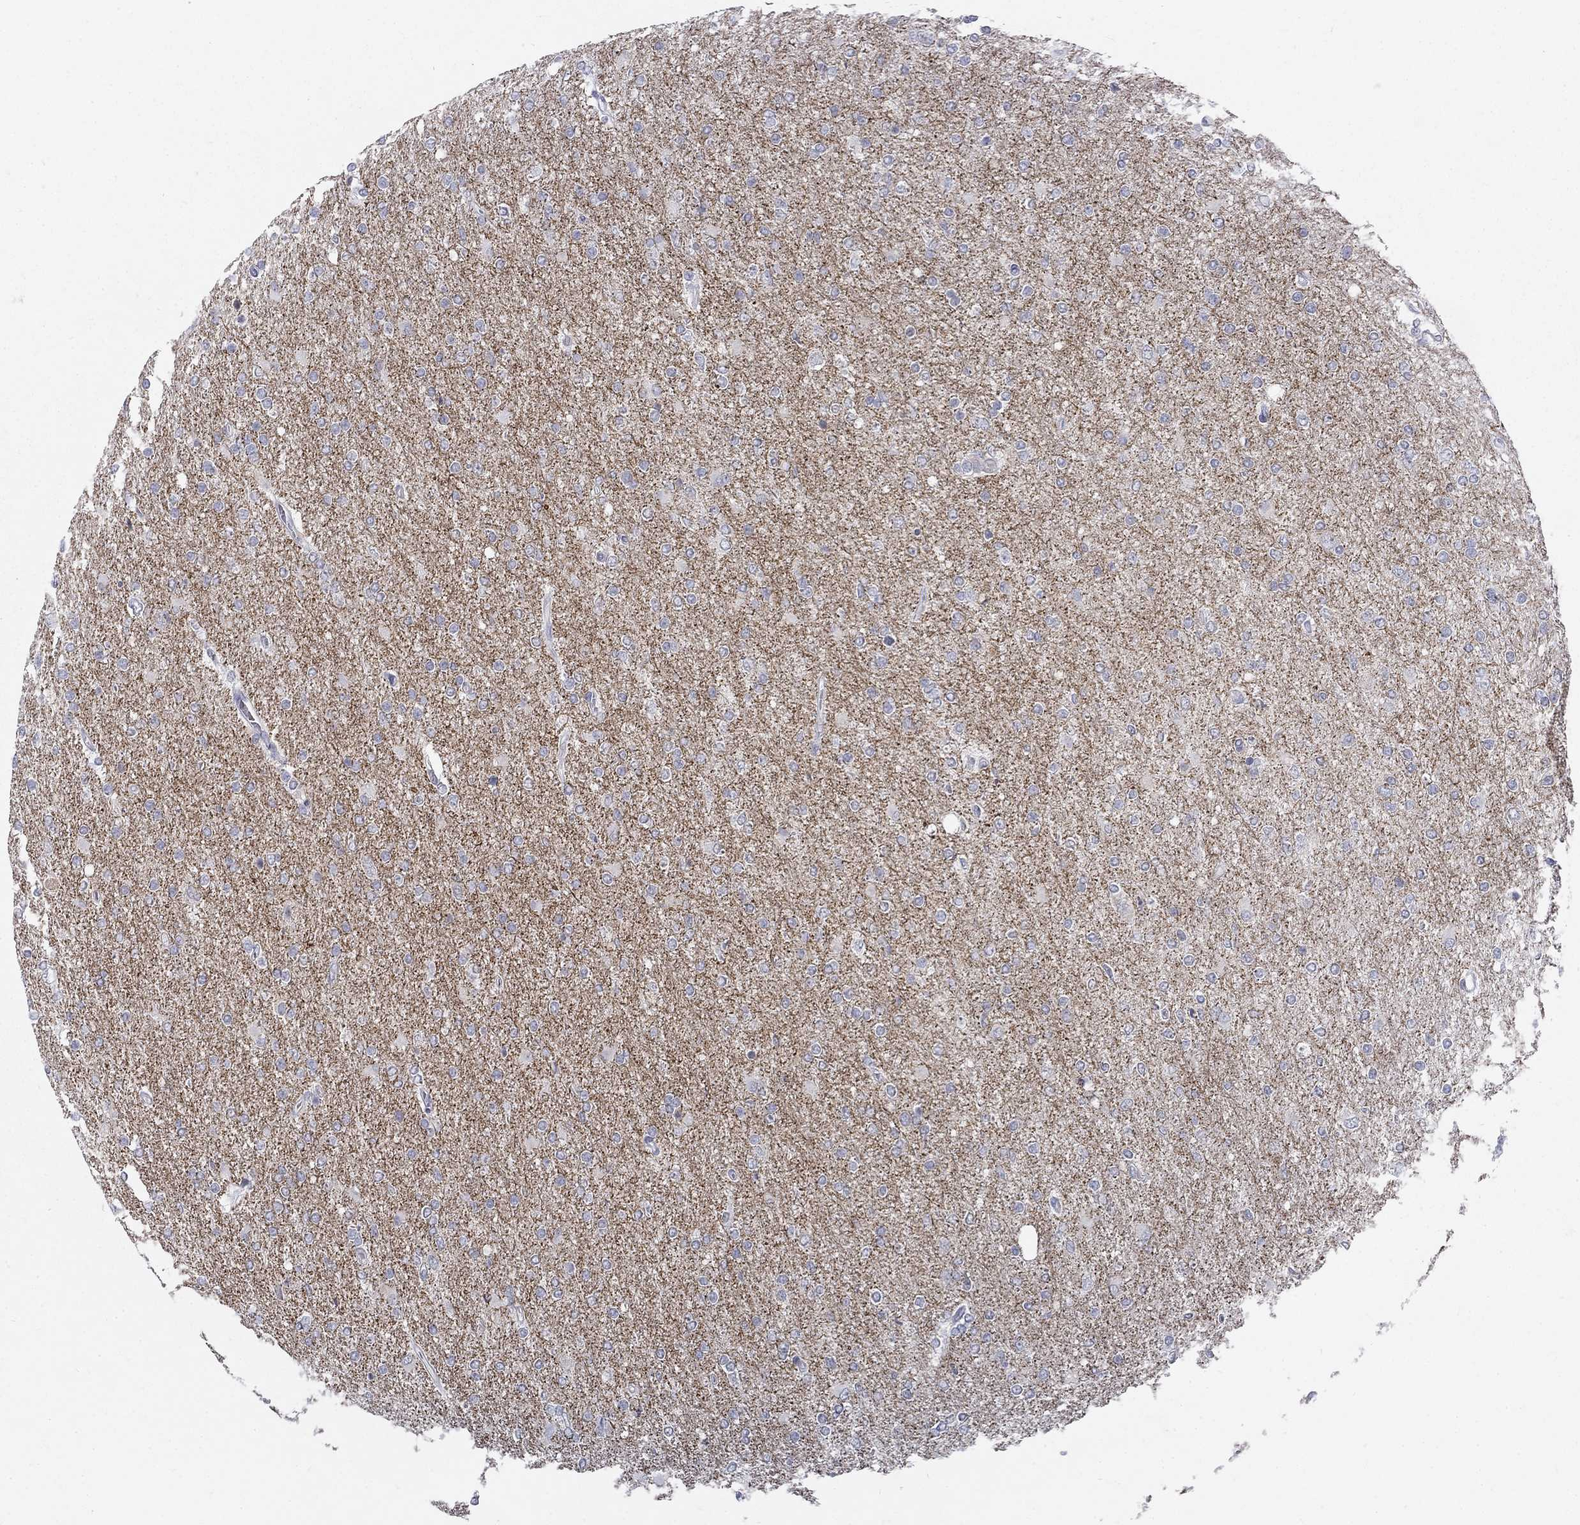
{"staining": {"intensity": "negative", "quantity": "none", "location": "none"}, "tissue": "glioma", "cell_type": "Tumor cells", "image_type": "cancer", "snomed": [{"axis": "morphology", "description": "Glioma, malignant, High grade"}, {"axis": "topography", "description": "Cerebral cortex"}], "caption": "Immunohistochemistry (IHC) of human glioma exhibits no staining in tumor cells.", "gene": "ATP1A3", "patient": {"sex": "male", "age": 70}}